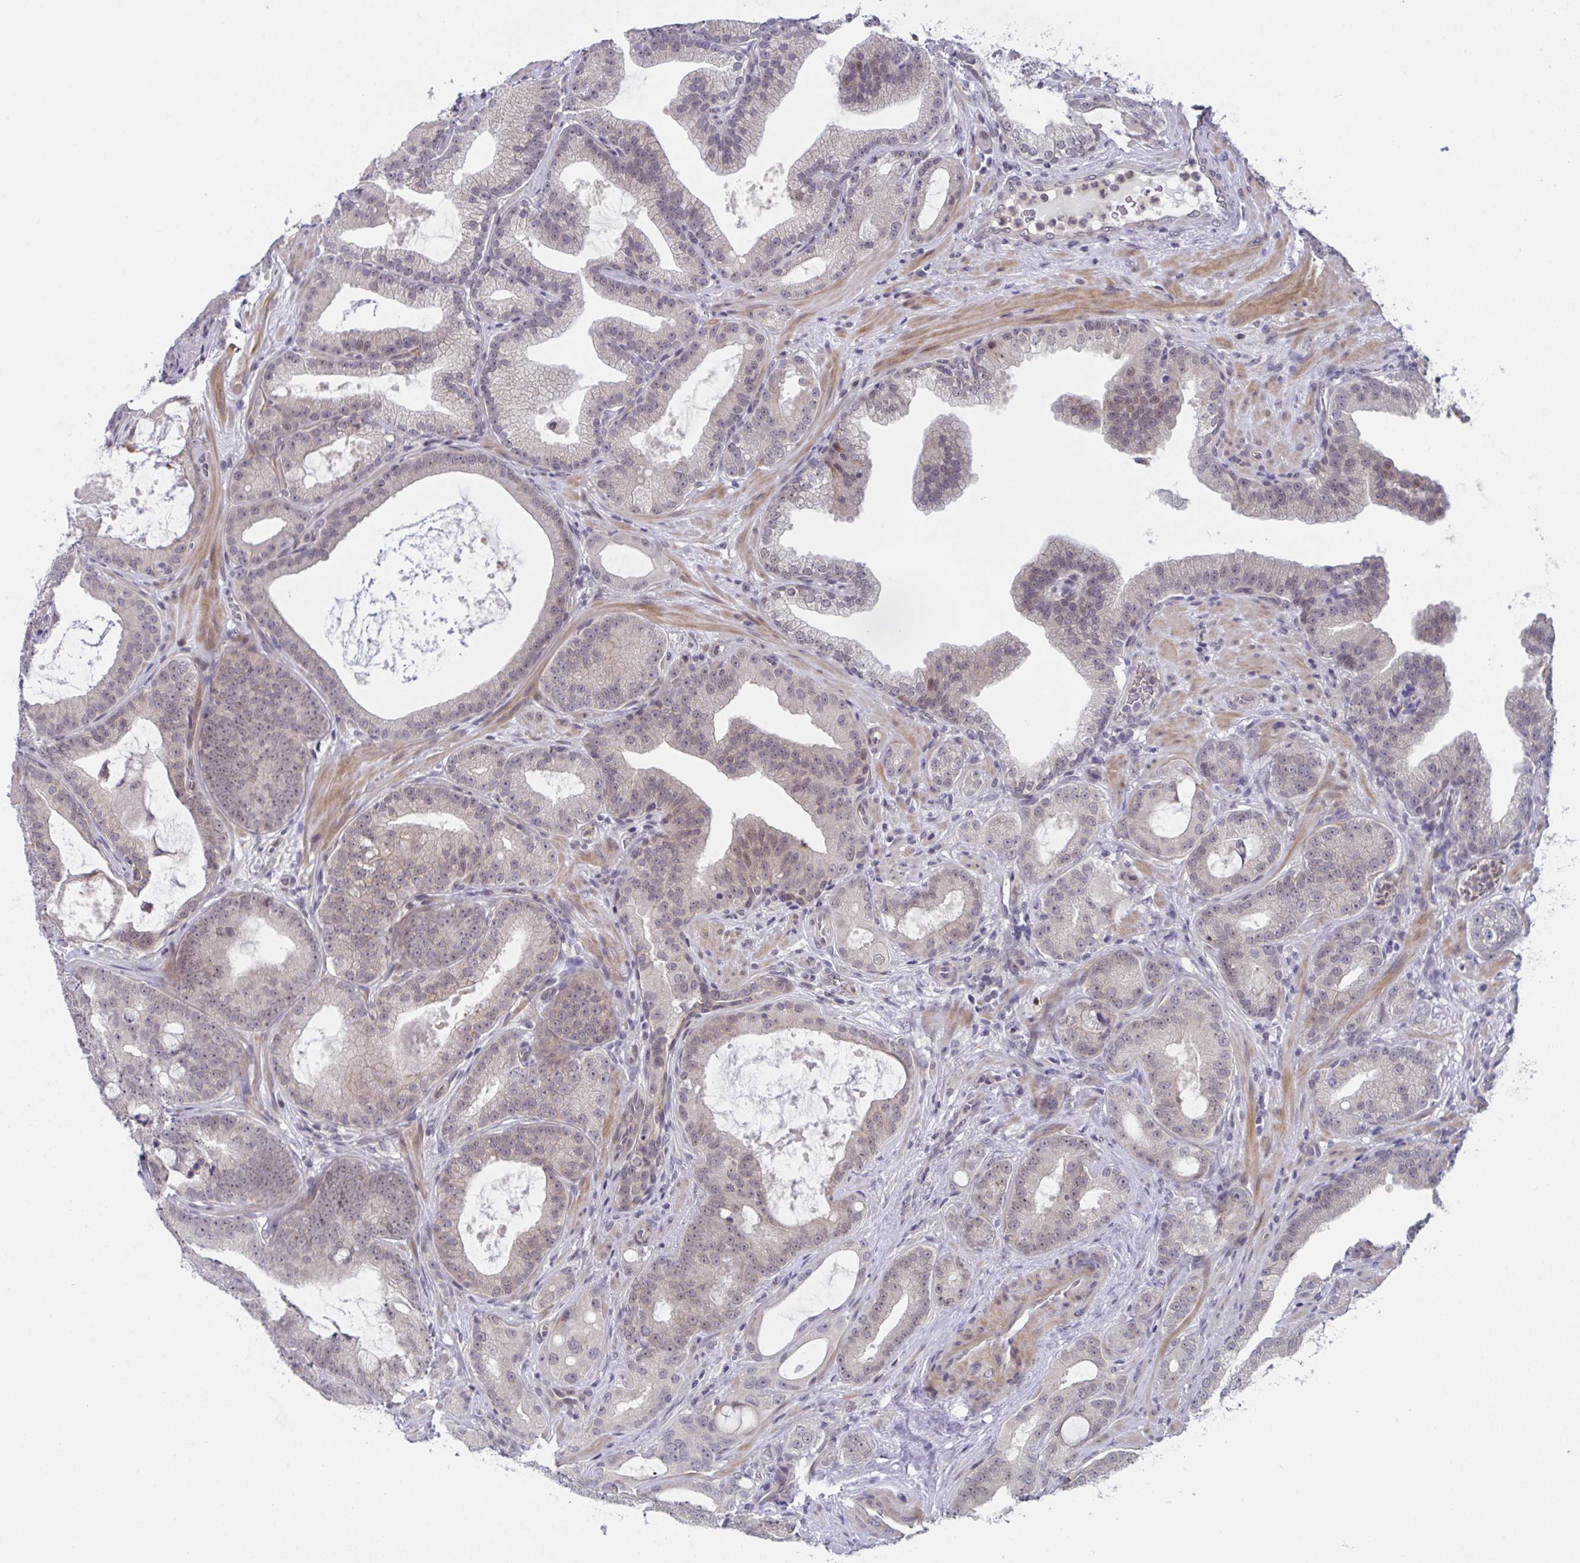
{"staining": {"intensity": "weak", "quantity": "25%-75%", "location": "cytoplasmic/membranous,nuclear"}, "tissue": "prostate cancer", "cell_type": "Tumor cells", "image_type": "cancer", "snomed": [{"axis": "morphology", "description": "Adenocarcinoma, High grade"}, {"axis": "topography", "description": "Prostate"}], "caption": "Protein expression analysis of human prostate high-grade adenocarcinoma reveals weak cytoplasmic/membranous and nuclear expression in approximately 25%-75% of tumor cells. Immunohistochemistry stains the protein of interest in brown and the nuclei are stained blue.", "gene": "RBM18", "patient": {"sex": "male", "age": 65}}